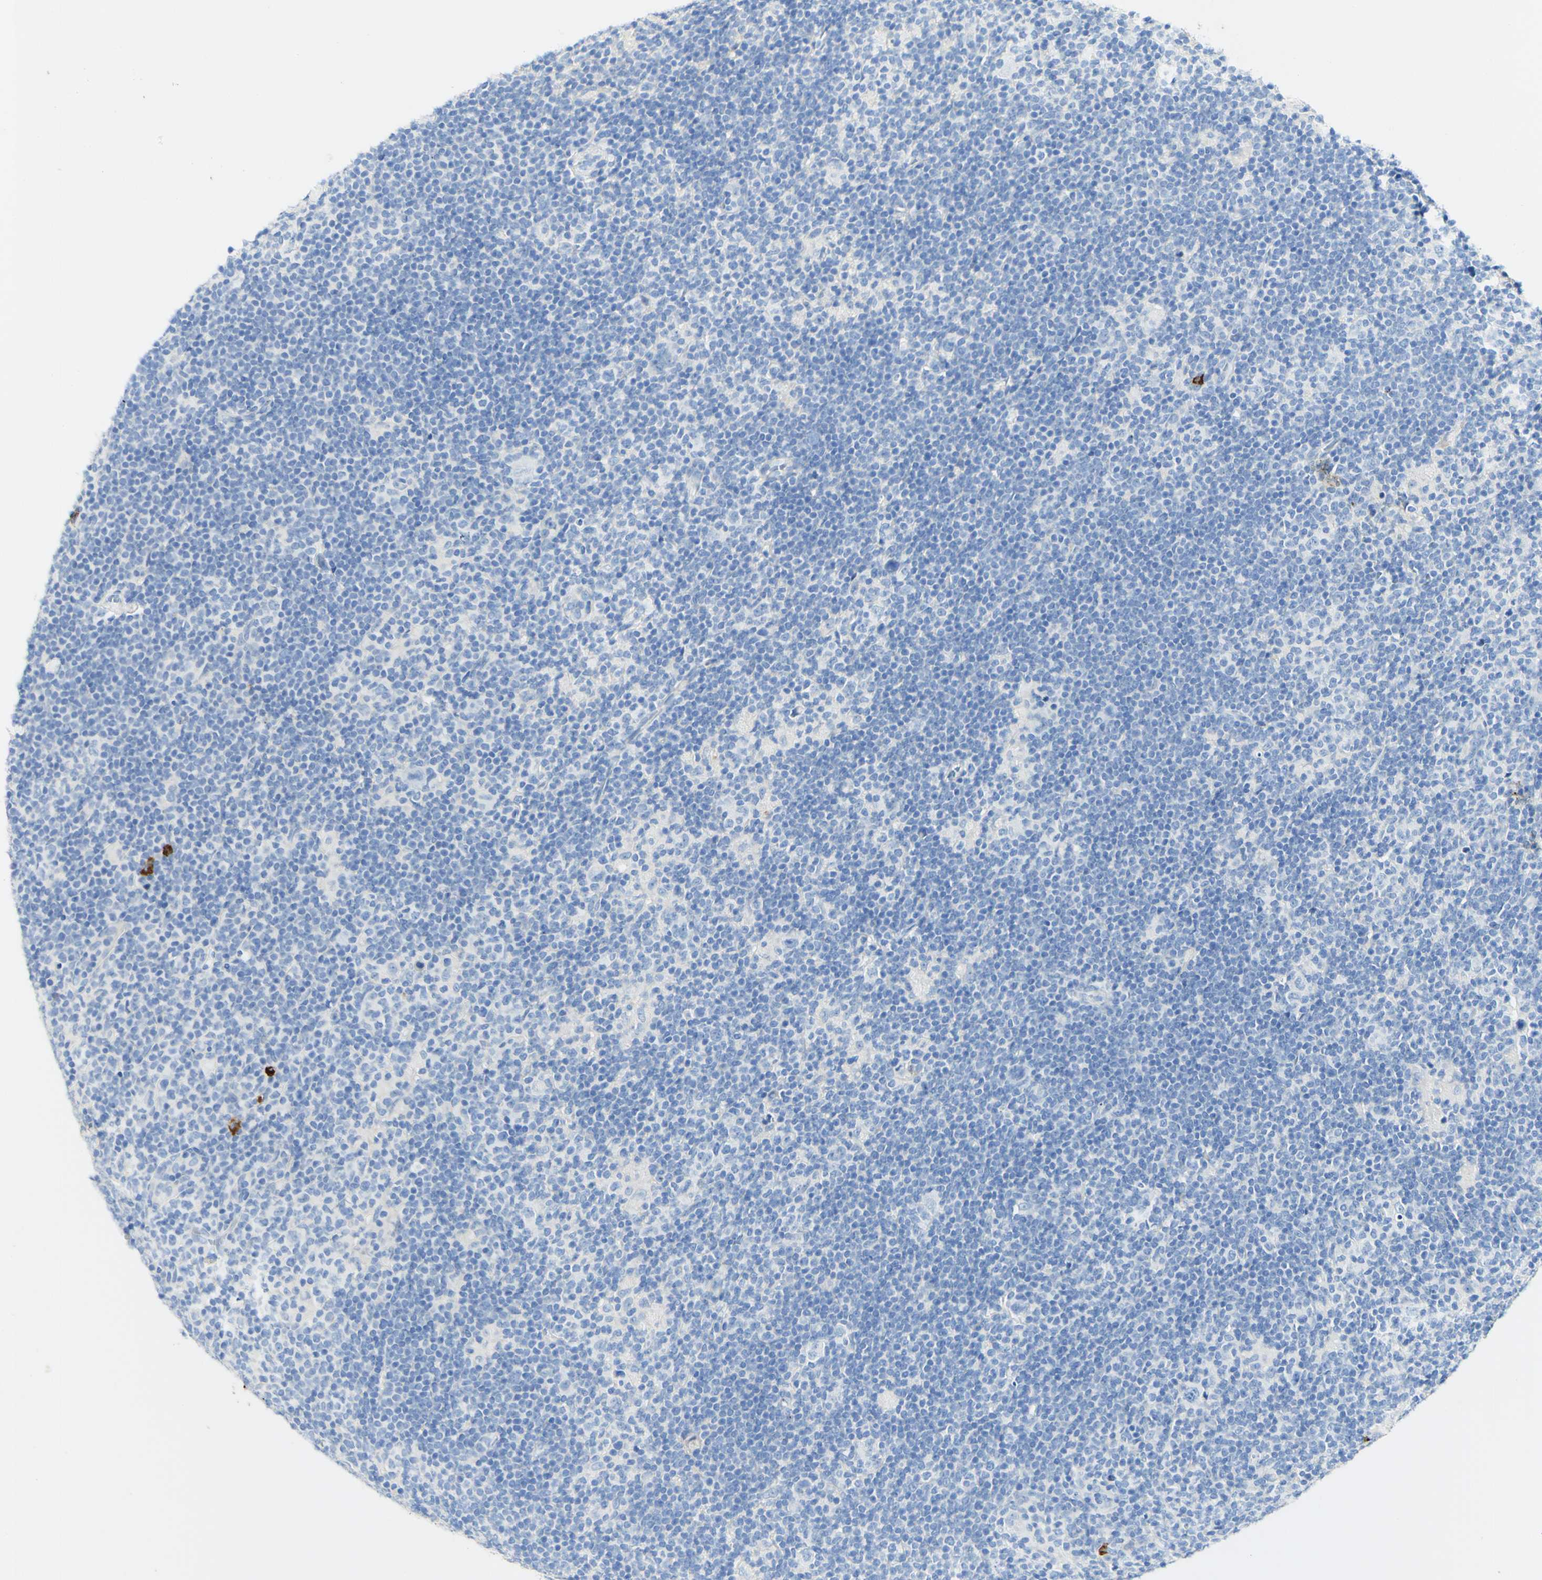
{"staining": {"intensity": "negative", "quantity": "none", "location": "none"}, "tissue": "lymphoma", "cell_type": "Tumor cells", "image_type": "cancer", "snomed": [{"axis": "morphology", "description": "Hodgkin's disease, NOS"}, {"axis": "topography", "description": "Lymph node"}], "caption": "IHC of human Hodgkin's disease shows no staining in tumor cells.", "gene": "PIGR", "patient": {"sex": "female", "age": 57}}